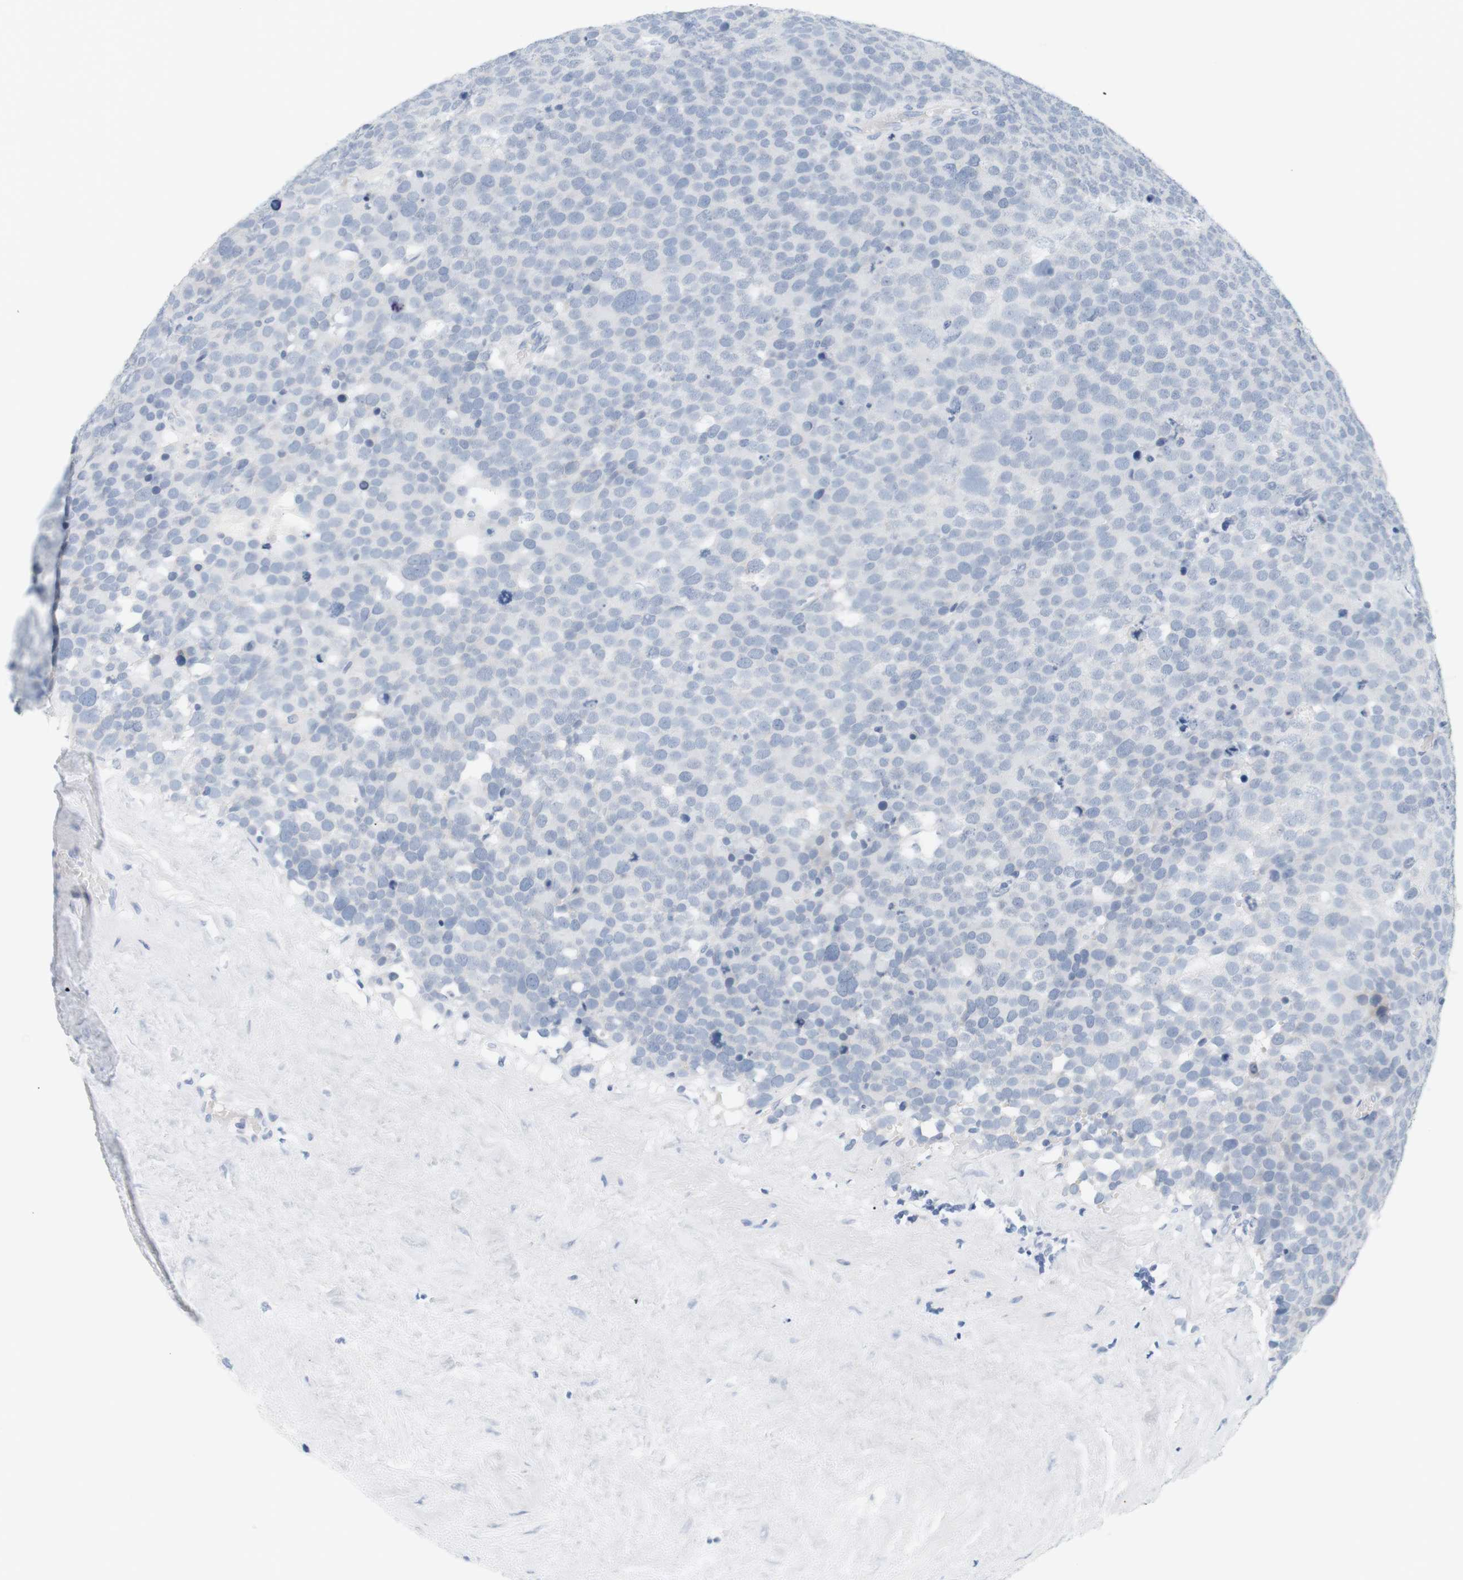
{"staining": {"intensity": "negative", "quantity": "none", "location": "none"}, "tissue": "testis cancer", "cell_type": "Tumor cells", "image_type": "cancer", "snomed": [{"axis": "morphology", "description": "Seminoma, NOS"}, {"axis": "topography", "description": "Testis"}], "caption": "Image shows no significant protein staining in tumor cells of seminoma (testis).", "gene": "OPRM1", "patient": {"sex": "male", "age": 71}}